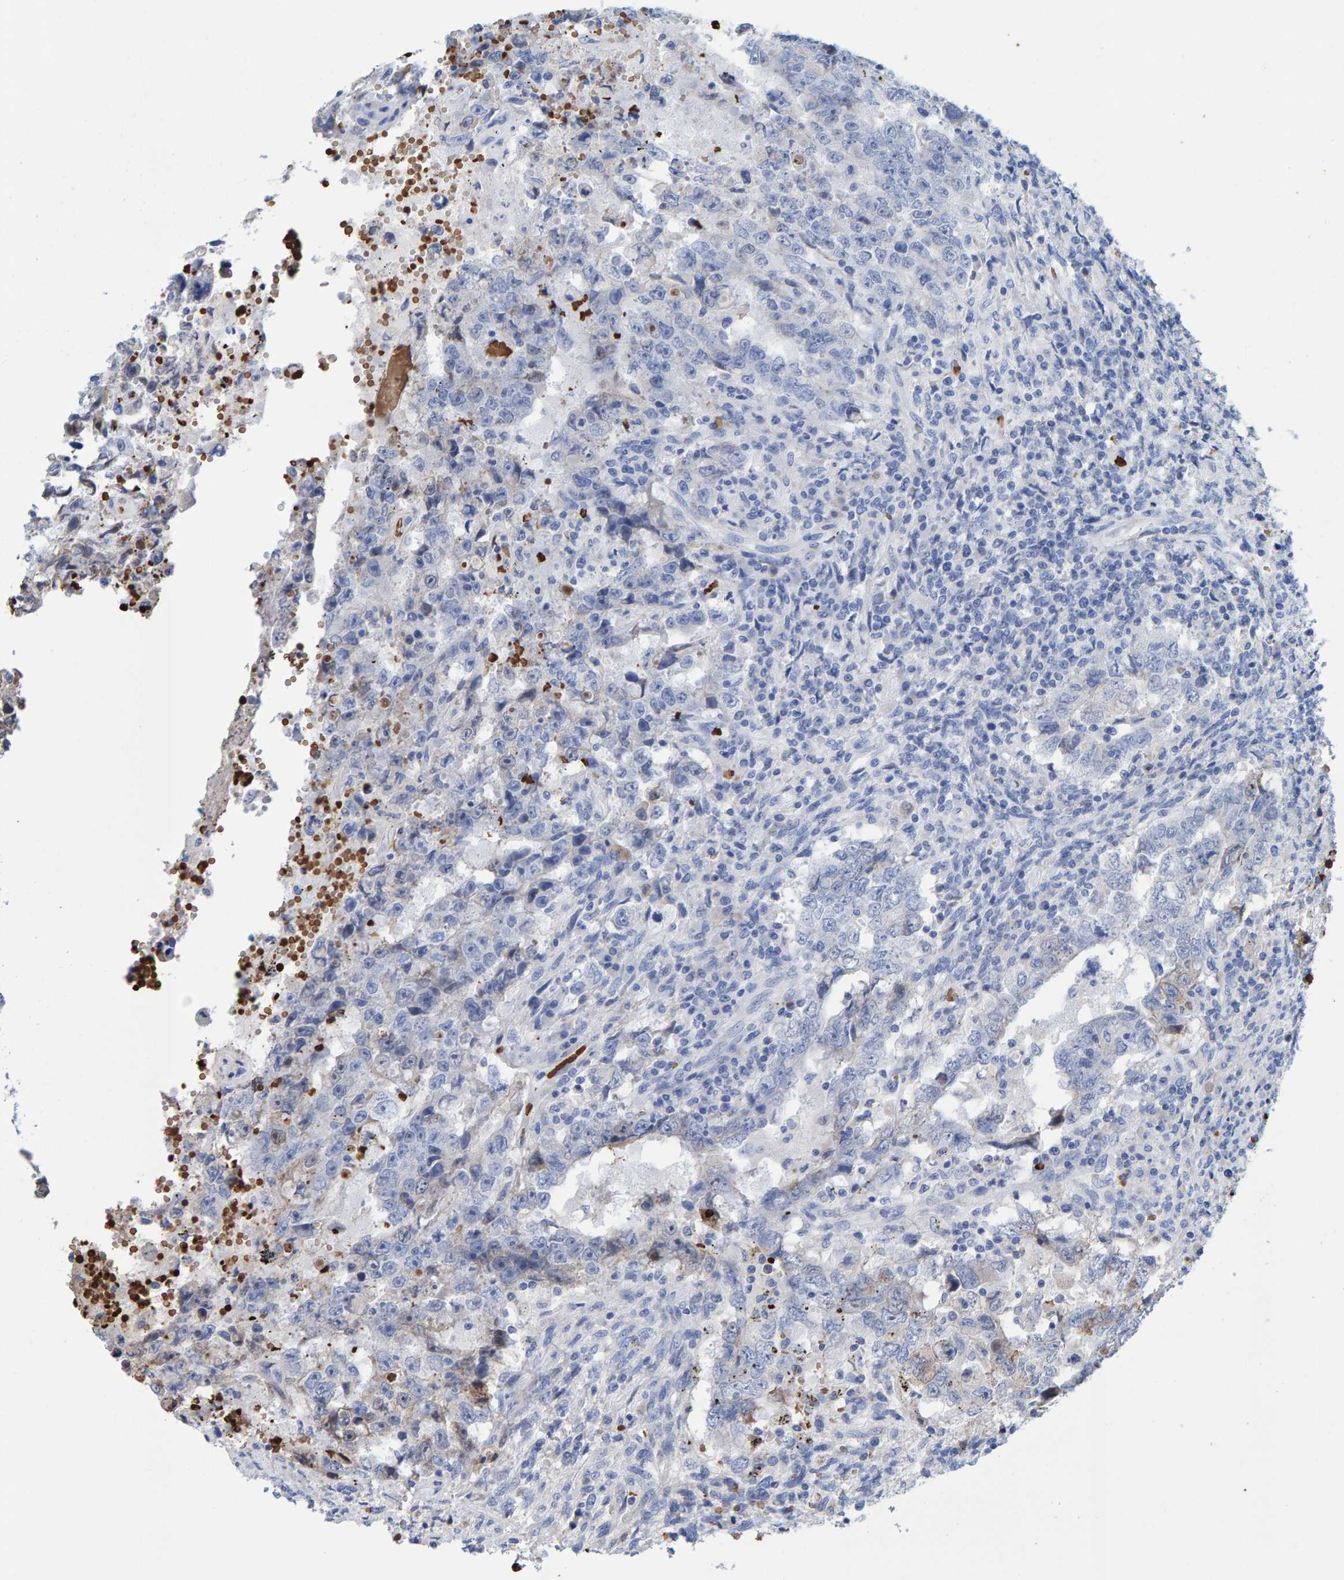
{"staining": {"intensity": "negative", "quantity": "none", "location": "none"}, "tissue": "testis cancer", "cell_type": "Tumor cells", "image_type": "cancer", "snomed": [{"axis": "morphology", "description": "Carcinoma, Embryonal, NOS"}, {"axis": "topography", "description": "Testis"}], "caption": "Photomicrograph shows no significant protein staining in tumor cells of testis cancer (embryonal carcinoma).", "gene": "VPS9D1", "patient": {"sex": "male", "age": 26}}